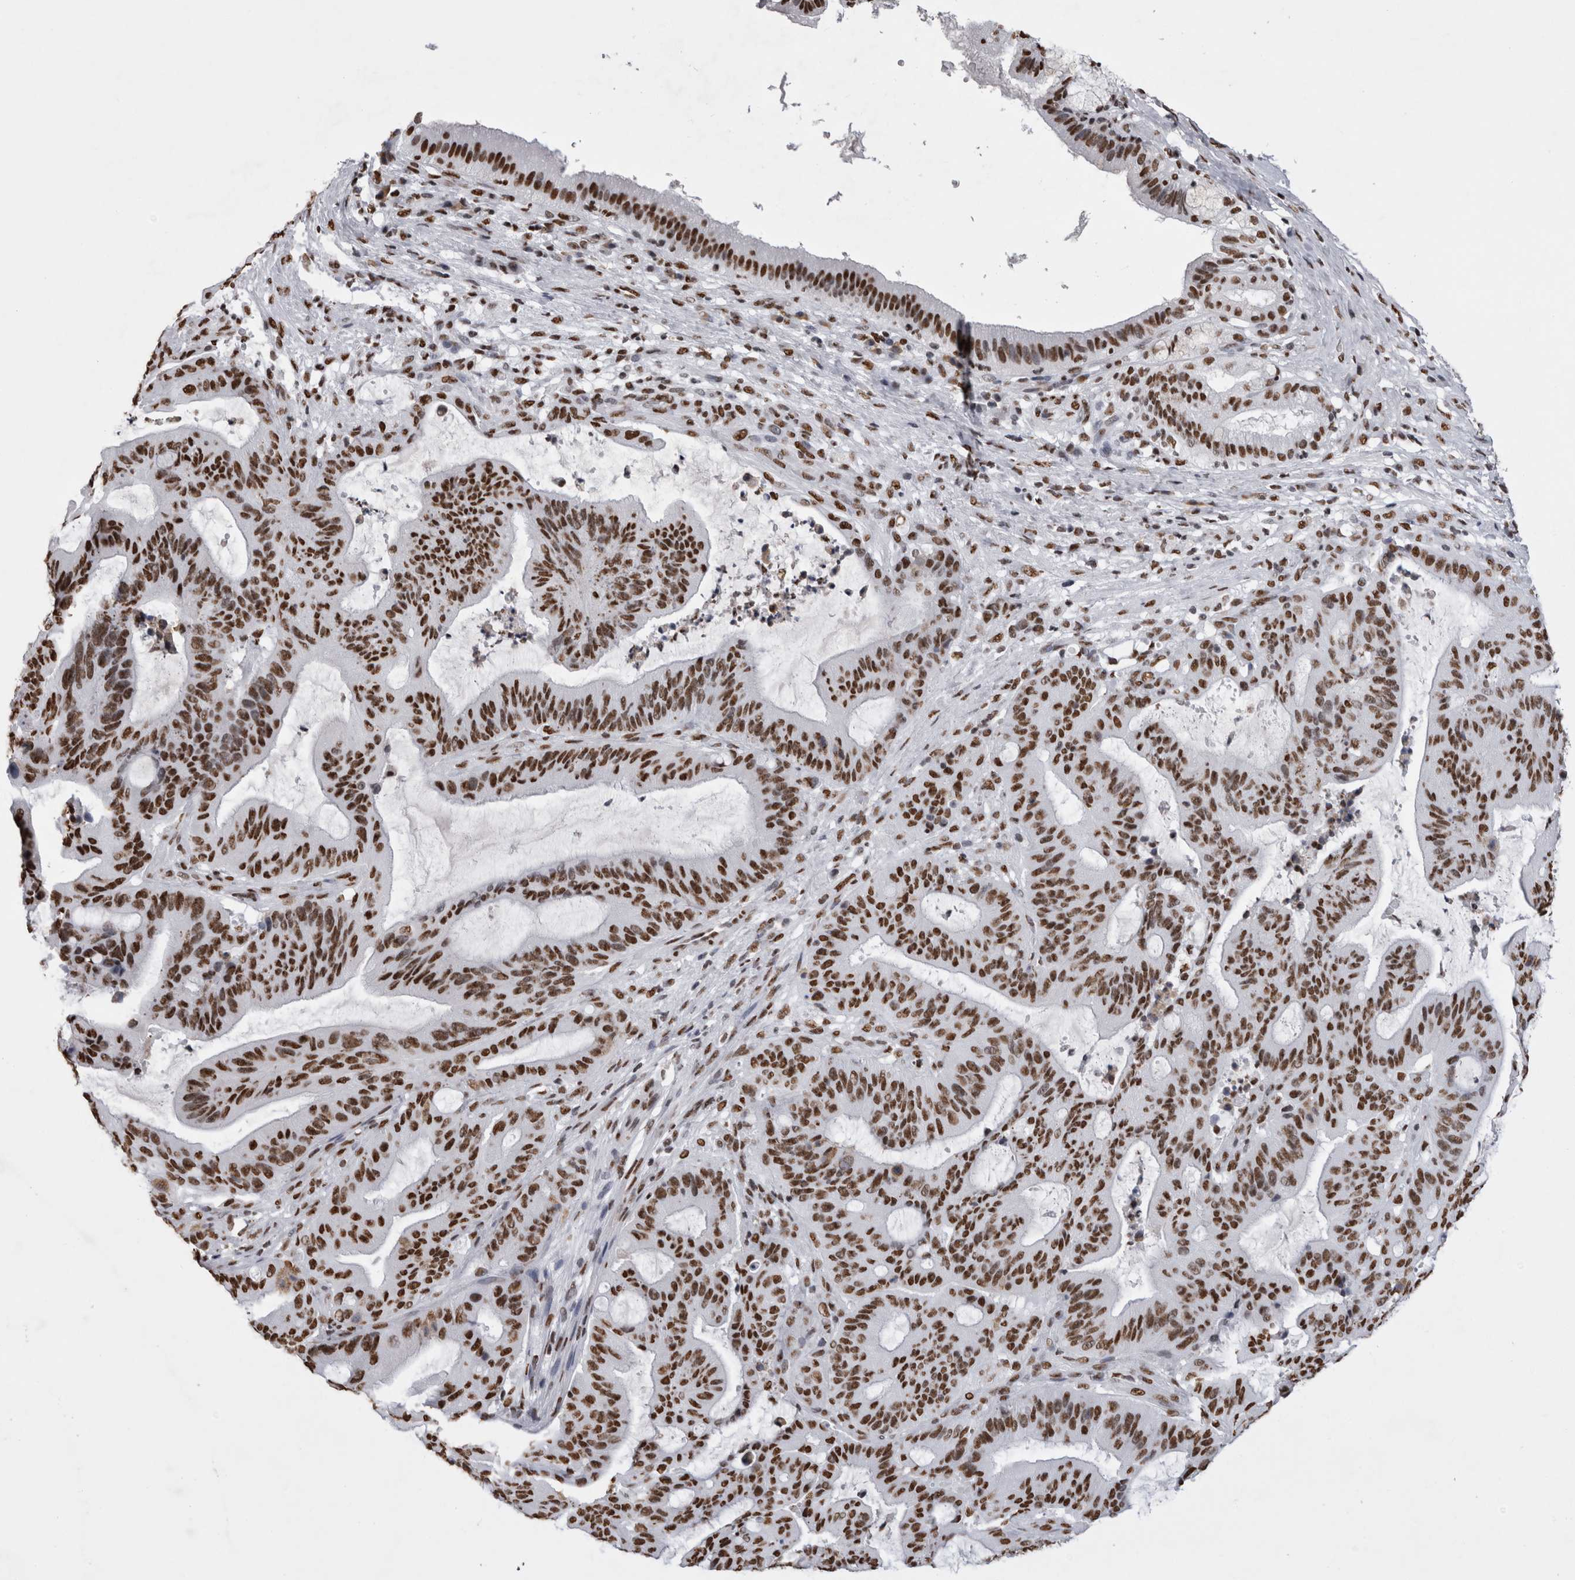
{"staining": {"intensity": "strong", "quantity": ">75%", "location": "nuclear"}, "tissue": "liver cancer", "cell_type": "Tumor cells", "image_type": "cancer", "snomed": [{"axis": "morphology", "description": "Normal tissue, NOS"}, {"axis": "morphology", "description": "Cholangiocarcinoma"}, {"axis": "topography", "description": "Liver"}, {"axis": "topography", "description": "Peripheral nerve tissue"}], "caption": "Protein analysis of cholangiocarcinoma (liver) tissue reveals strong nuclear expression in approximately >75% of tumor cells. (IHC, brightfield microscopy, high magnification).", "gene": "ALPK3", "patient": {"sex": "female", "age": 73}}